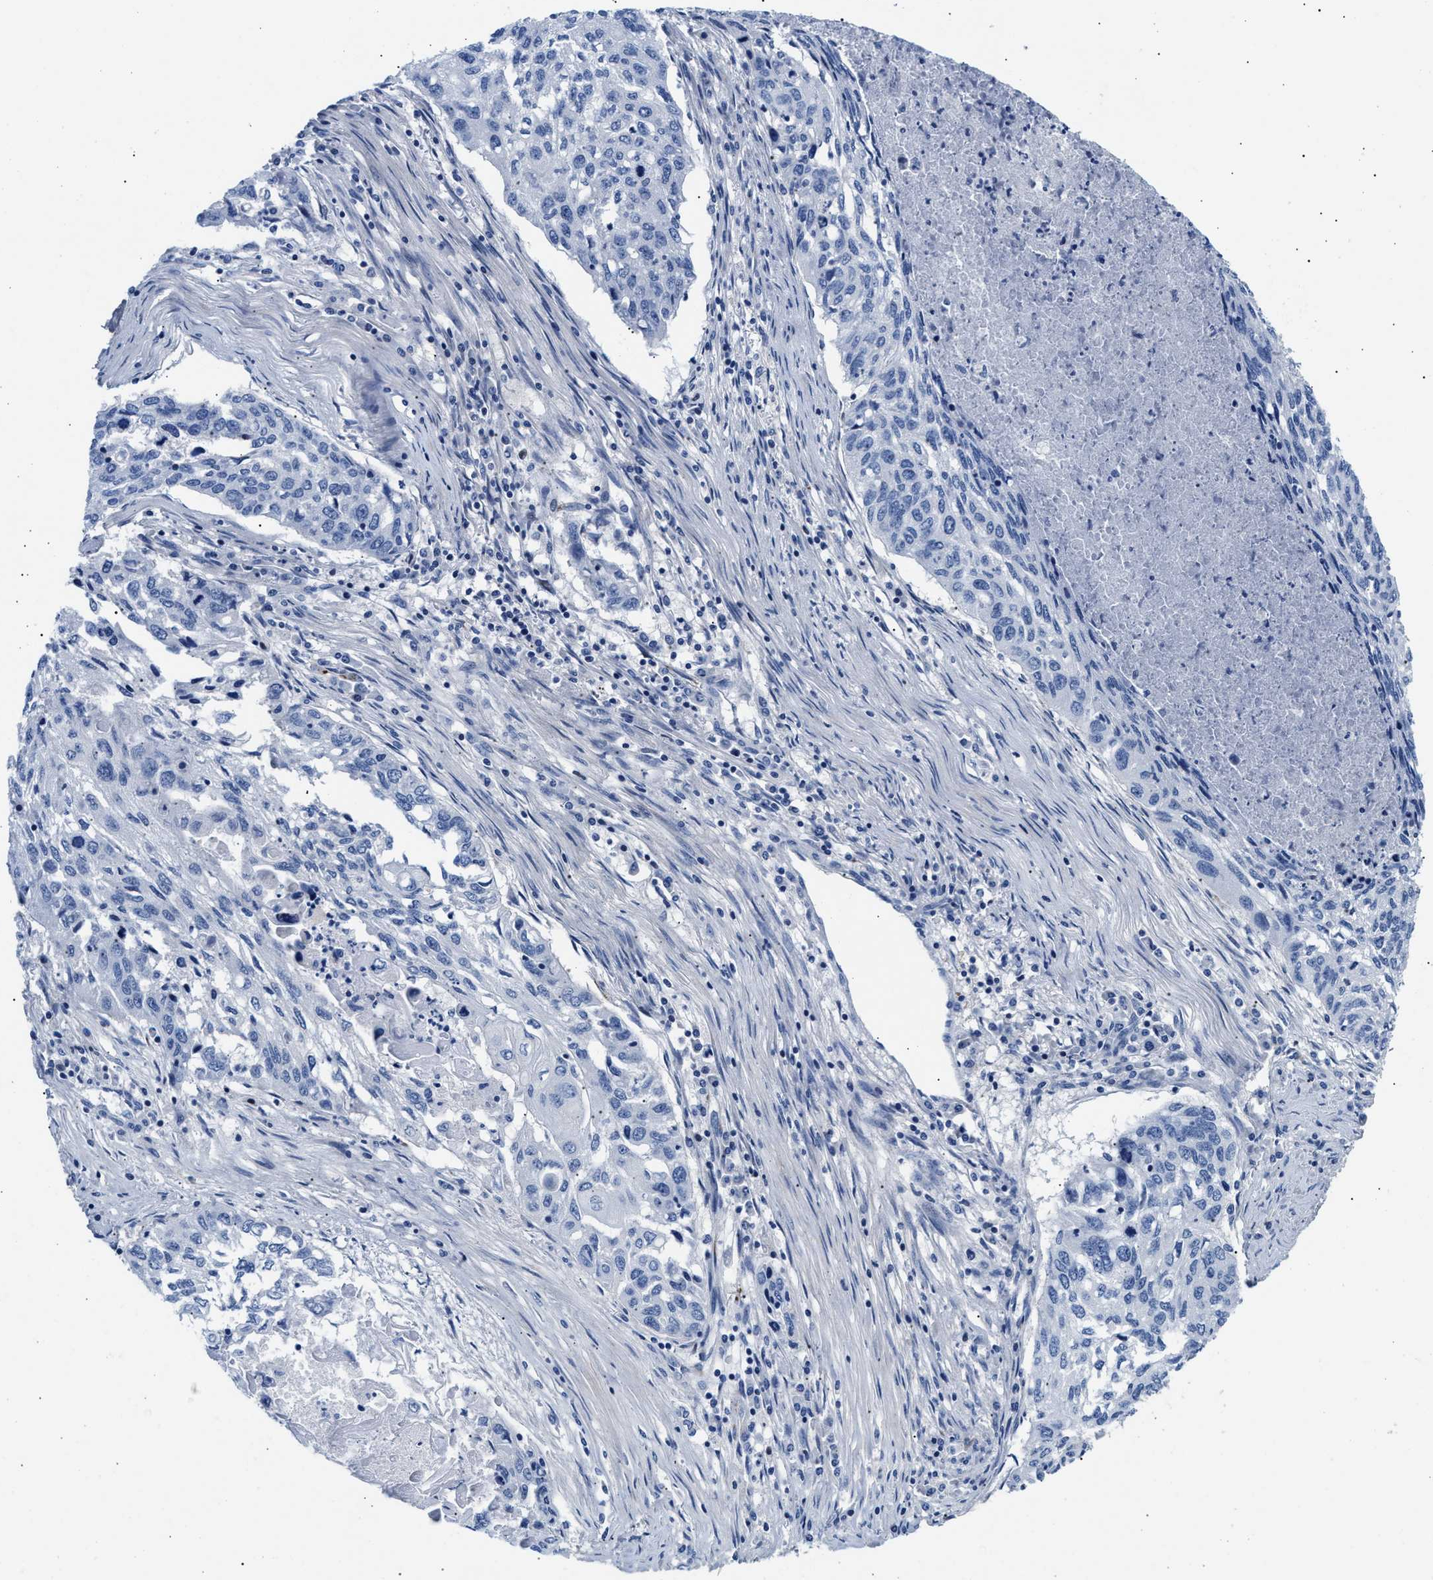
{"staining": {"intensity": "negative", "quantity": "none", "location": "none"}, "tissue": "lung cancer", "cell_type": "Tumor cells", "image_type": "cancer", "snomed": [{"axis": "morphology", "description": "Squamous cell carcinoma, NOS"}, {"axis": "topography", "description": "Lung"}], "caption": "Tumor cells are negative for protein expression in human lung cancer (squamous cell carcinoma).", "gene": "ACTL7B", "patient": {"sex": "female", "age": 63}}